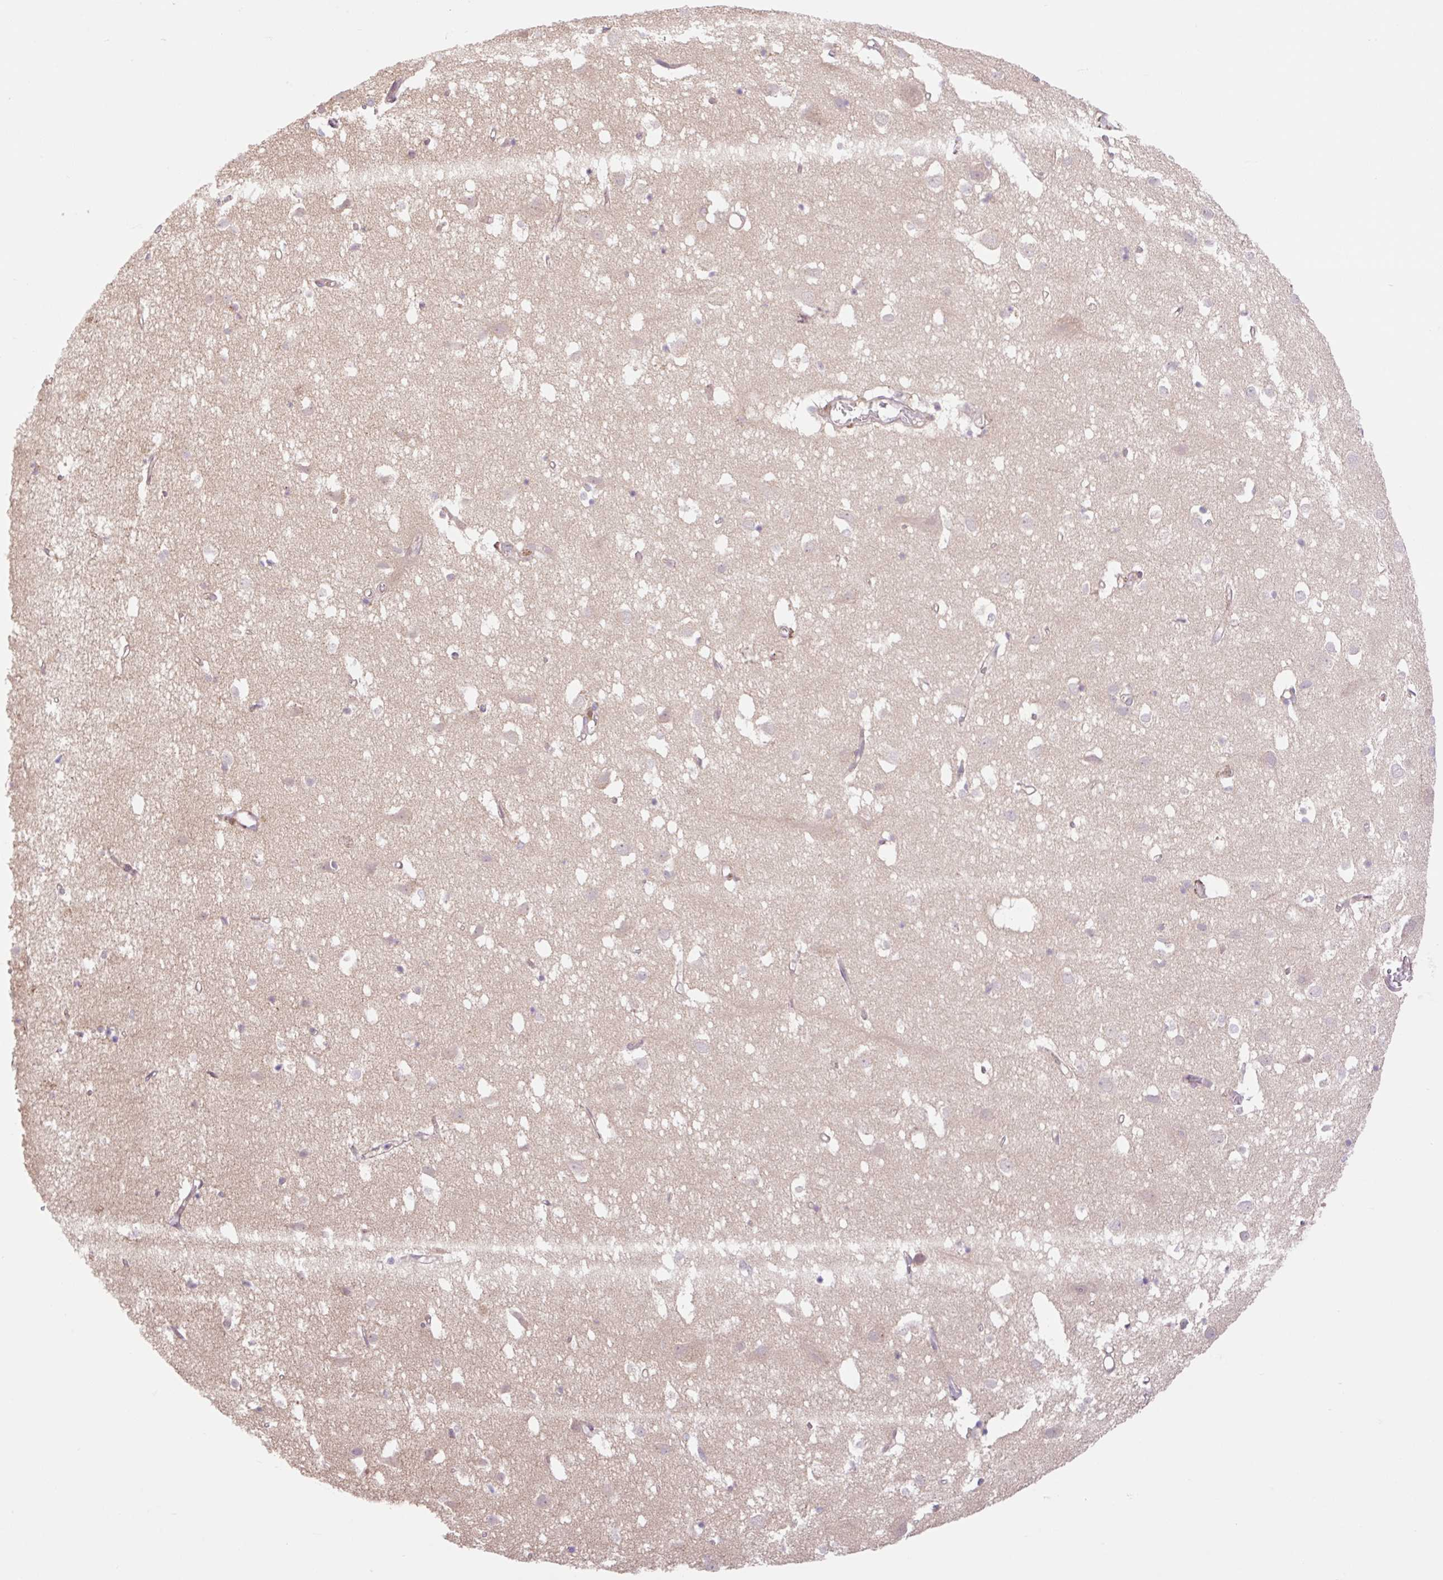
{"staining": {"intensity": "negative", "quantity": "none", "location": "none"}, "tissue": "cerebral cortex", "cell_type": "Endothelial cells", "image_type": "normal", "snomed": [{"axis": "morphology", "description": "Normal tissue, NOS"}, {"axis": "topography", "description": "Cerebral cortex"}], "caption": "Immunohistochemistry photomicrograph of normal cerebral cortex: cerebral cortex stained with DAB (3,3'-diaminobenzidine) reveals no significant protein expression in endothelial cells.", "gene": "VPS25", "patient": {"sex": "male", "age": 70}}